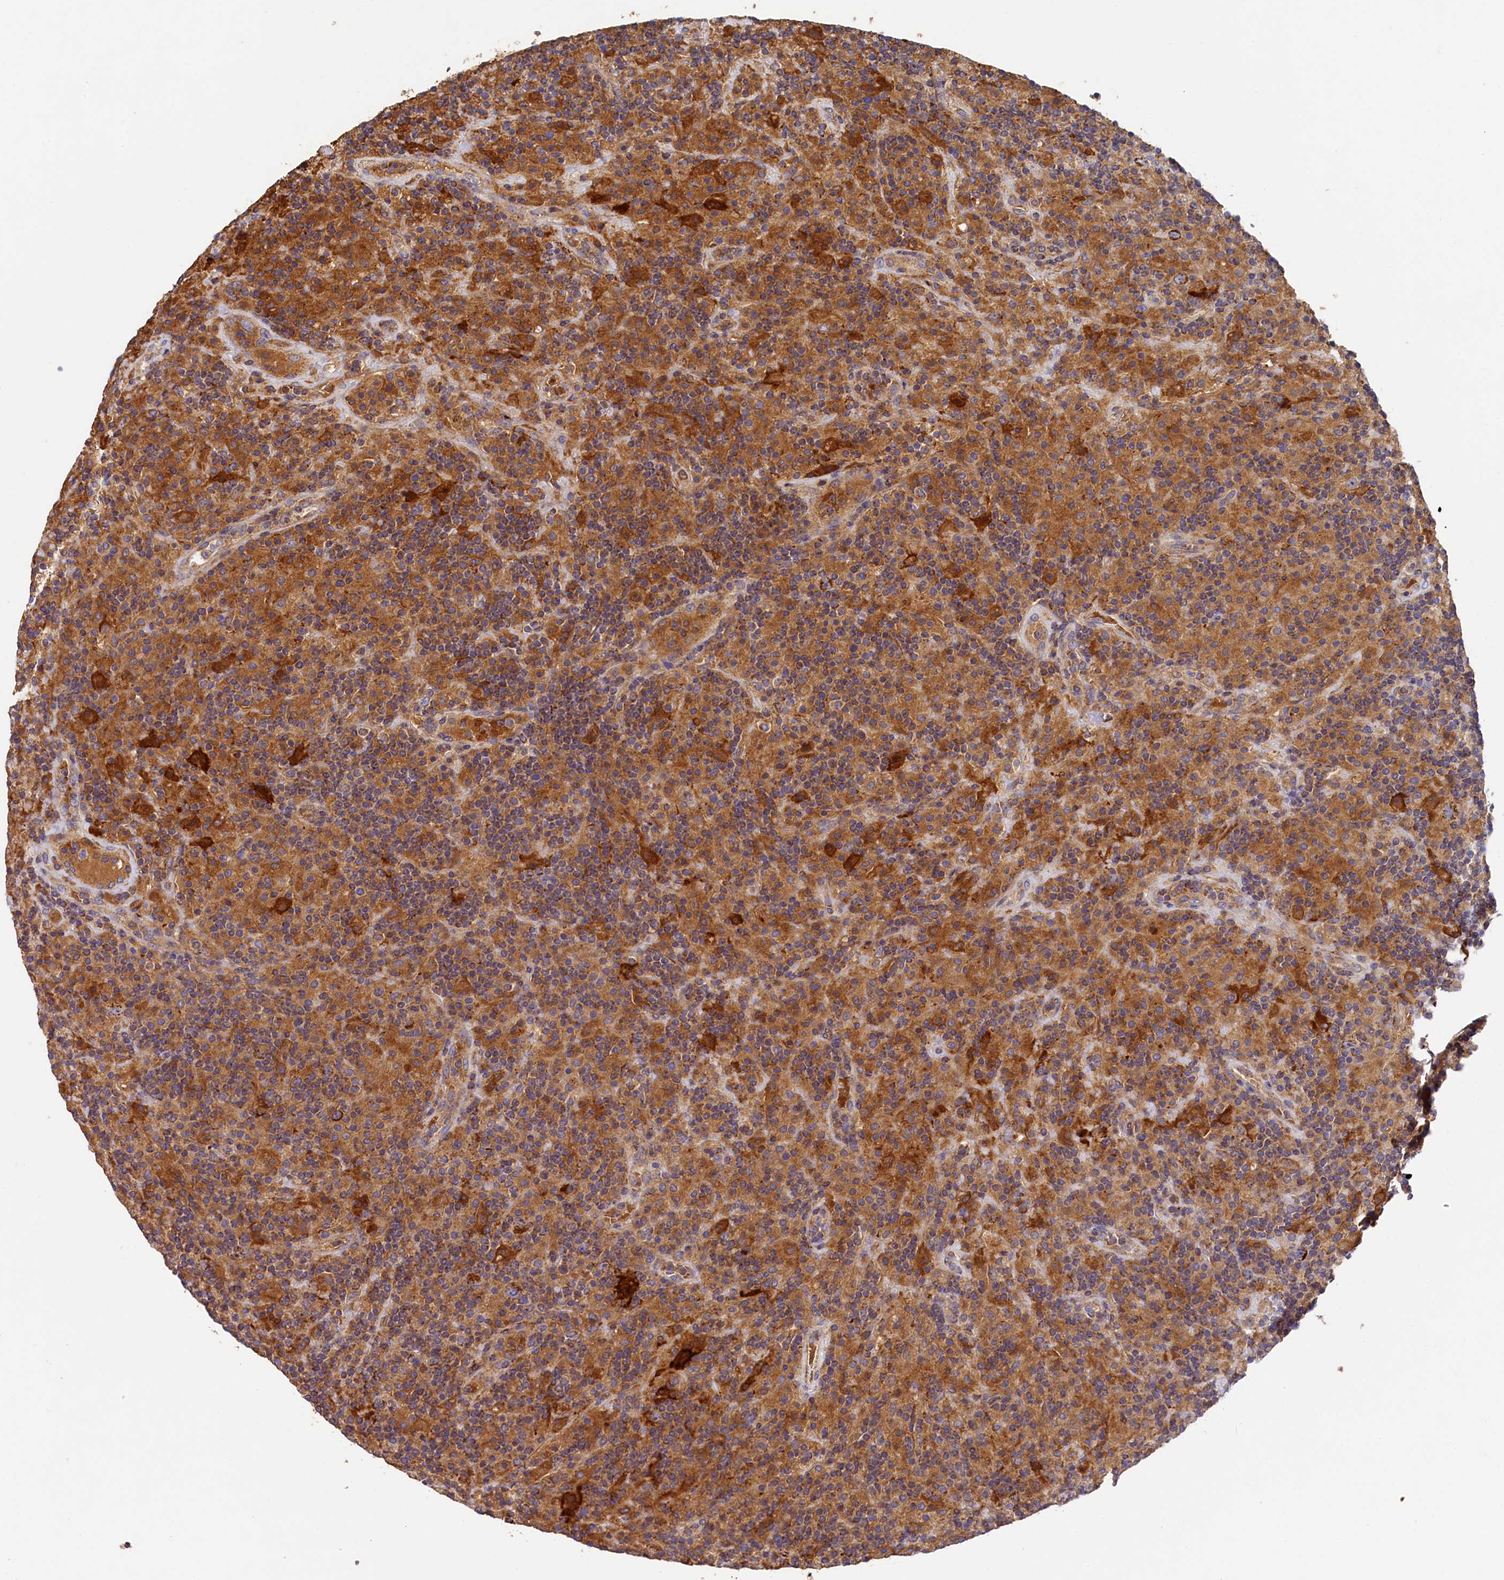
{"staining": {"intensity": "strong", "quantity": ">75%", "location": "cytoplasmic/membranous"}, "tissue": "lymphoma", "cell_type": "Tumor cells", "image_type": "cancer", "snomed": [{"axis": "morphology", "description": "Hodgkin's disease, NOS"}, {"axis": "topography", "description": "Lymph node"}], "caption": "Hodgkin's disease stained with a protein marker reveals strong staining in tumor cells.", "gene": "SEC31B", "patient": {"sex": "male", "age": 70}}